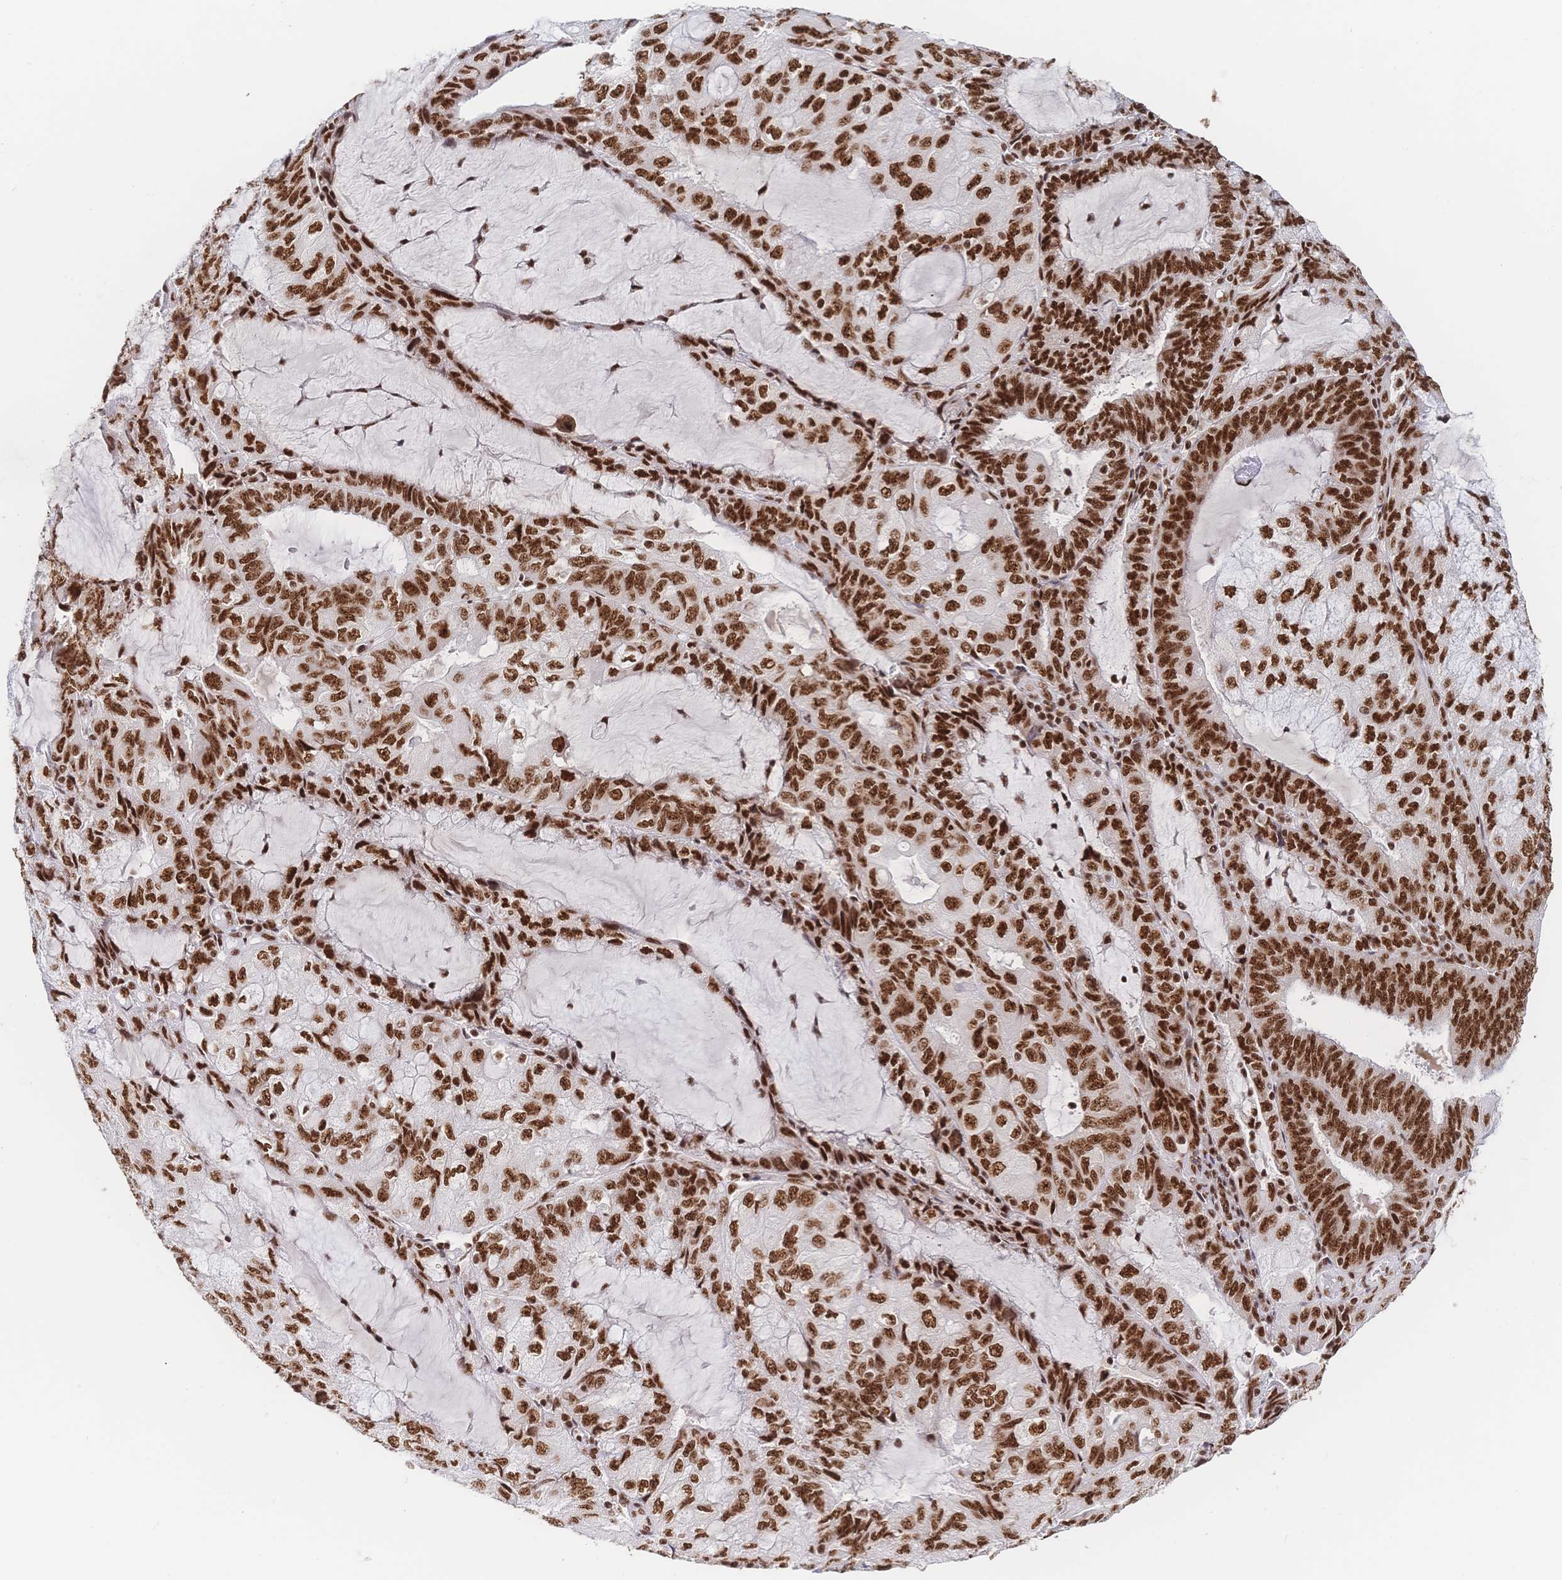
{"staining": {"intensity": "strong", "quantity": ">75%", "location": "nuclear"}, "tissue": "endometrial cancer", "cell_type": "Tumor cells", "image_type": "cancer", "snomed": [{"axis": "morphology", "description": "Adenocarcinoma, NOS"}, {"axis": "topography", "description": "Endometrium"}], "caption": "Tumor cells demonstrate high levels of strong nuclear expression in approximately >75% of cells in human adenocarcinoma (endometrial).", "gene": "SRSF1", "patient": {"sex": "female", "age": 81}}